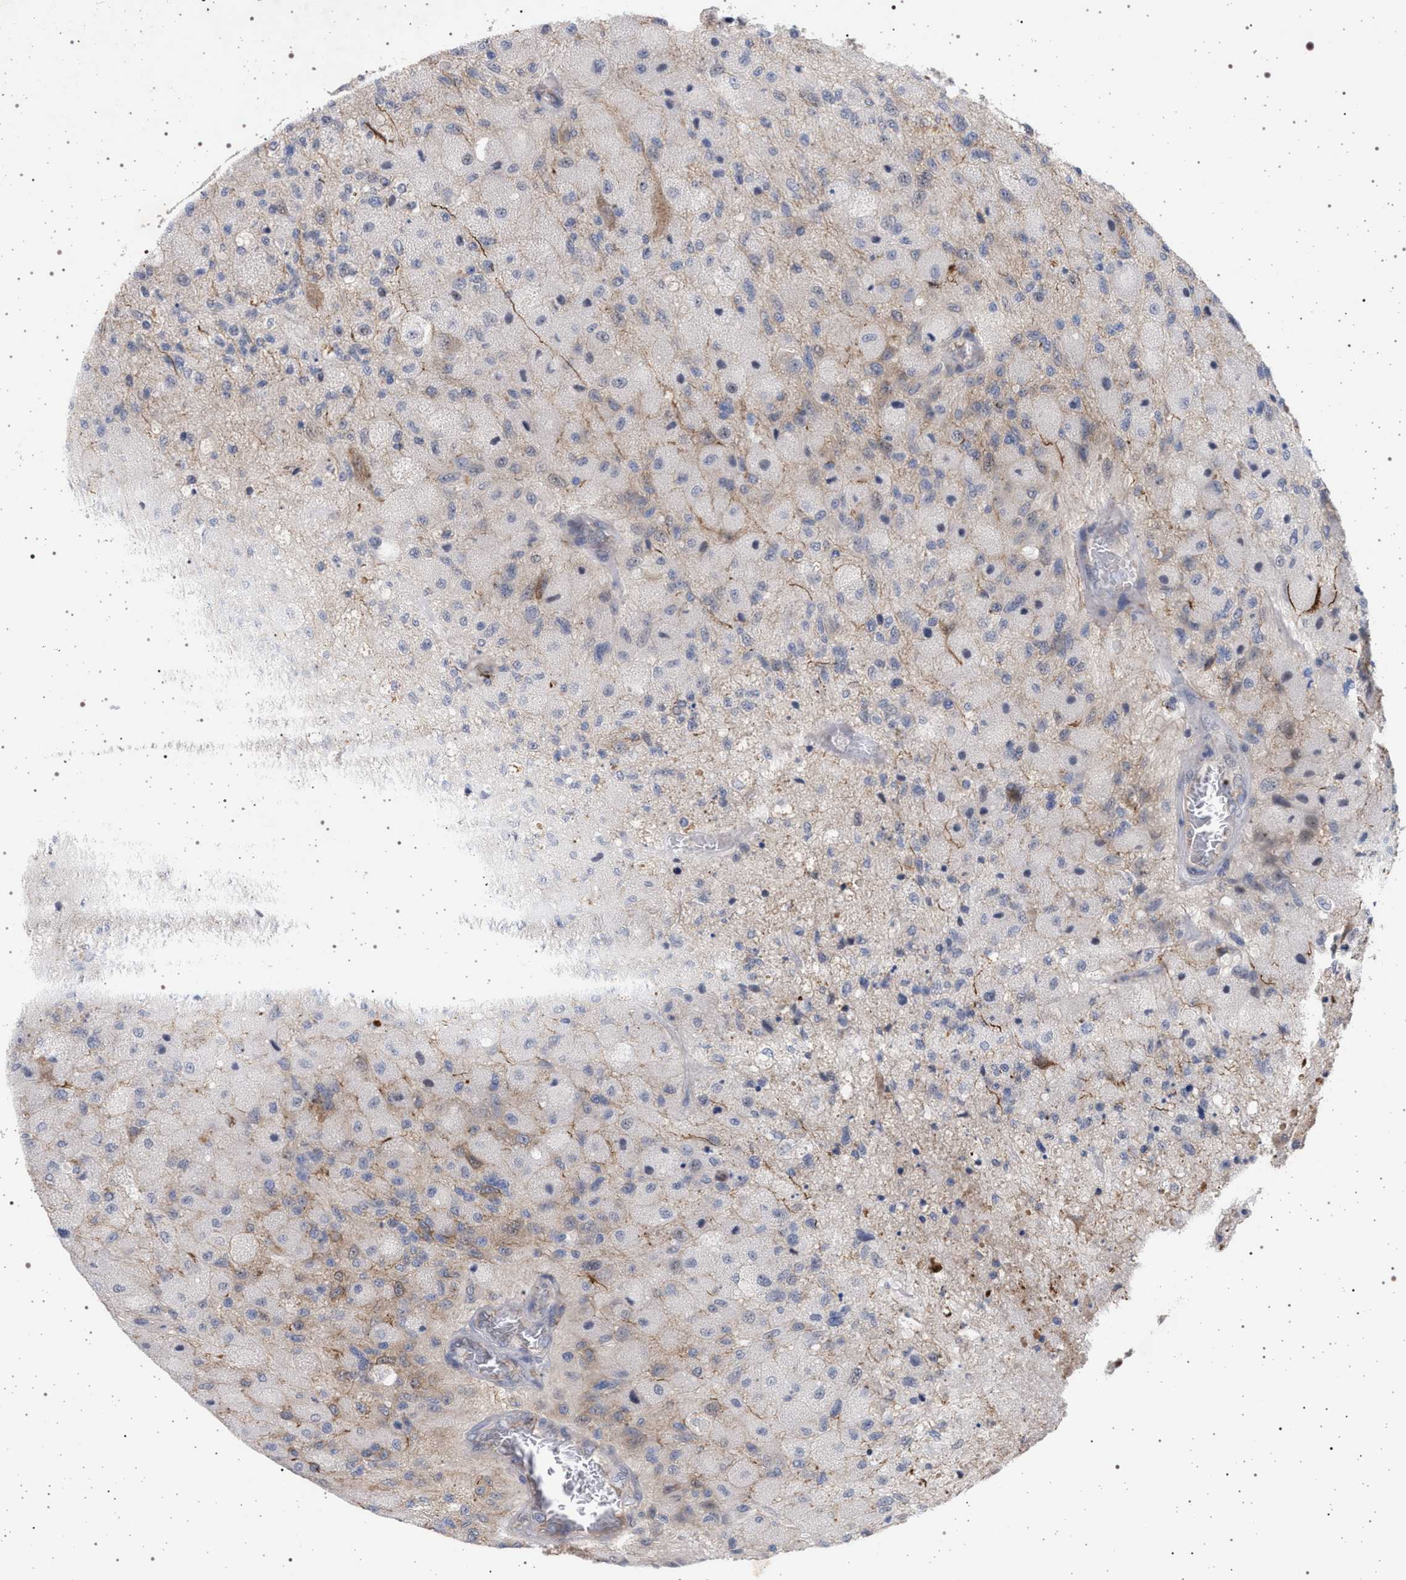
{"staining": {"intensity": "negative", "quantity": "none", "location": "none"}, "tissue": "glioma", "cell_type": "Tumor cells", "image_type": "cancer", "snomed": [{"axis": "morphology", "description": "Normal tissue, NOS"}, {"axis": "morphology", "description": "Glioma, malignant, High grade"}, {"axis": "topography", "description": "Cerebral cortex"}], "caption": "This photomicrograph is of malignant high-grade glioma stained with immunohistochemistry (IHC) to label a protein in brown with the nuclei are counter-stained blue. There is no positivity in tumor cells. (Immunohistochemistry (ihc), brightfield microscopy, high magnification).", "gene": "RBM48", "patient": {"sex": "male", "age": 77}}